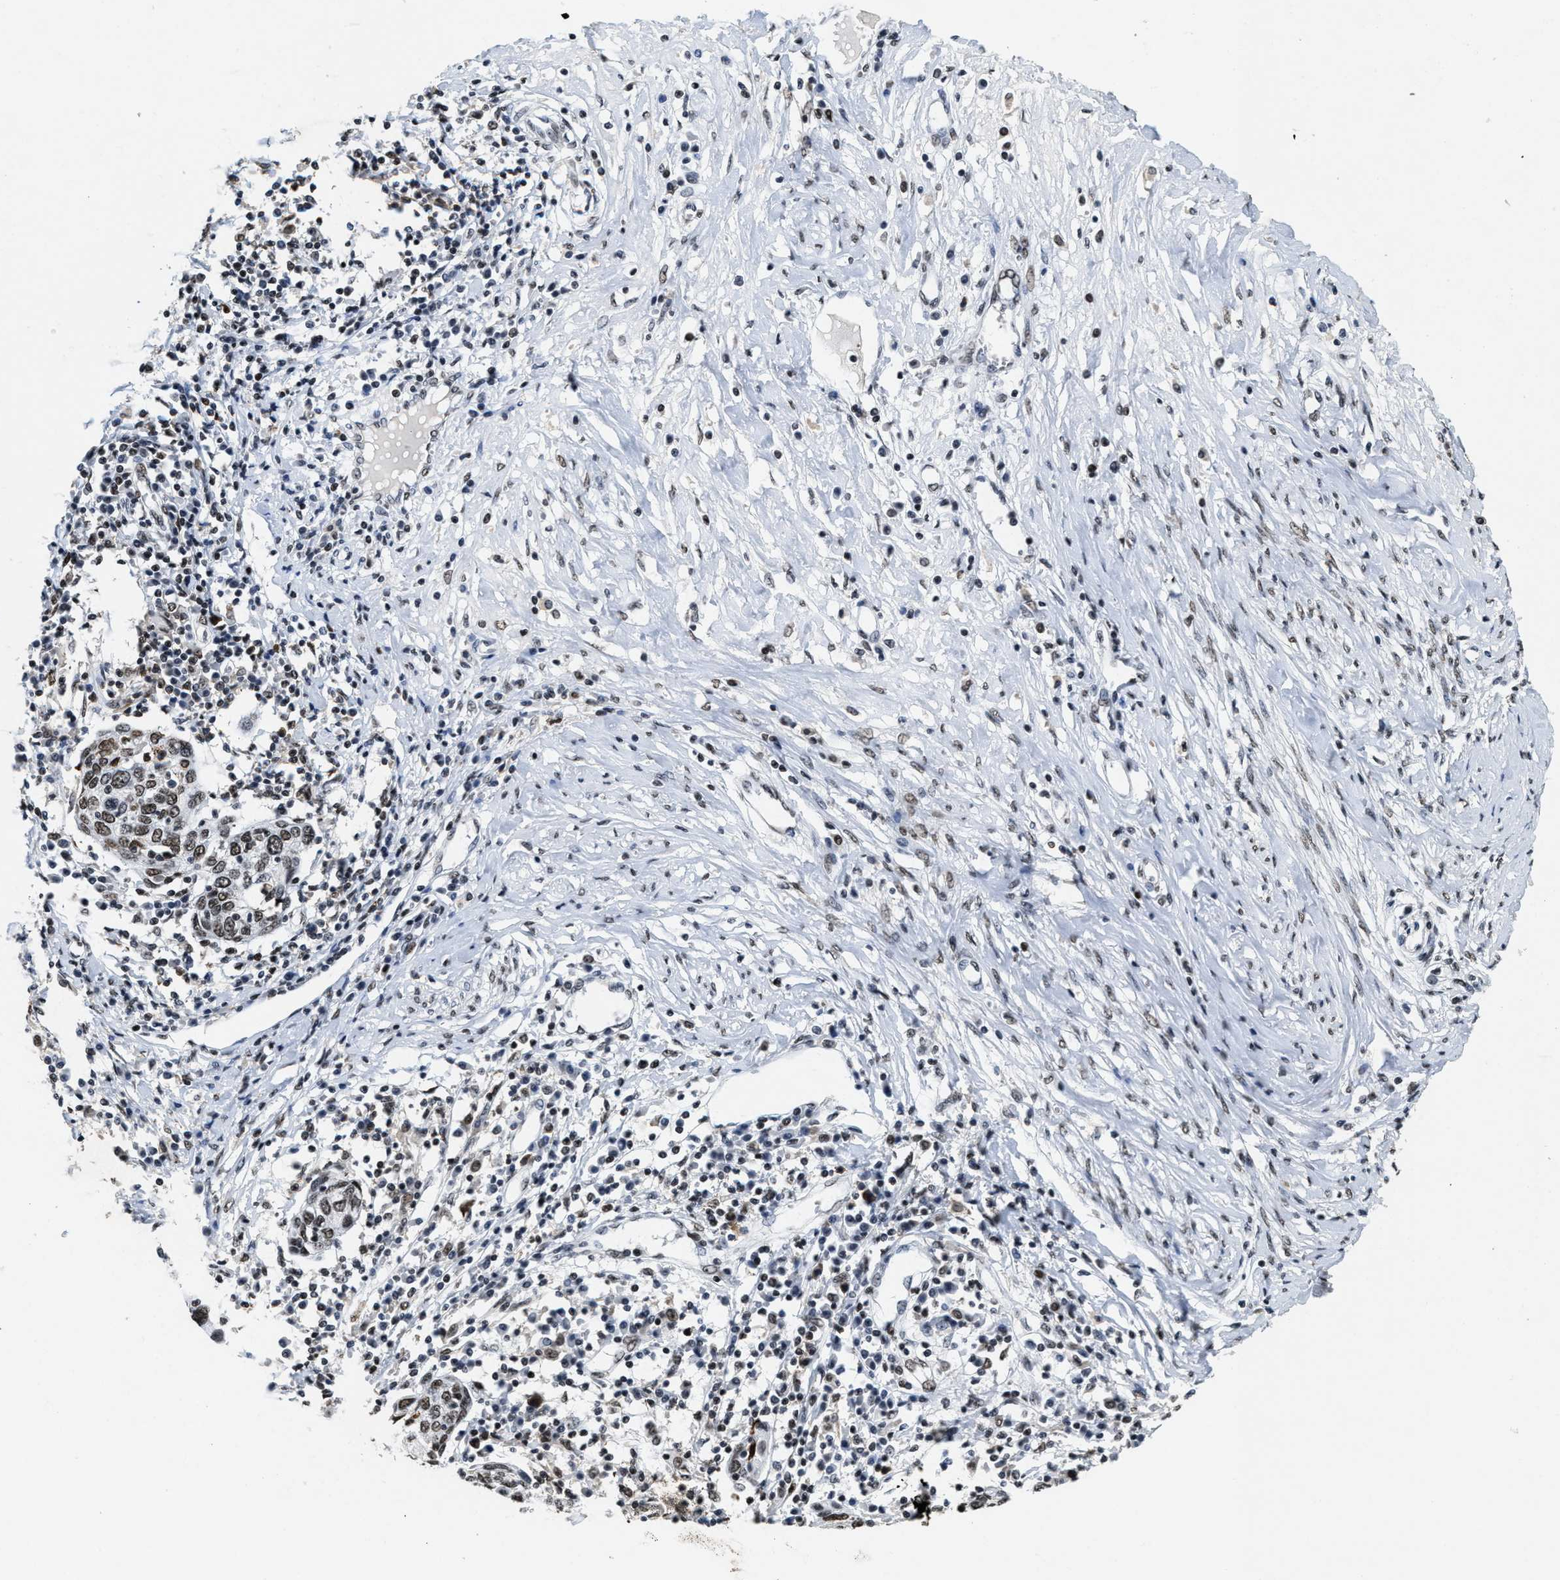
{"staining": {"intensity": "moderate", "quantity": ">75%", "location": "nuclear"}, "tissue": "cervical cancer", "cell_type": "Tumor cells", "image_type": "cancer", "snomed": [{"axis": "morphology", "description": "Squamous cell carcinoma, NOS"}, {"axis": "topography", "description": "Cervix"}], "caption": "Human cervical squamous cell carcinoma stained with a protein marker reveals moderate staining in tumor cells.", "gene": "SUPT16H", "patient": {"sex": "female", "age": 40}}